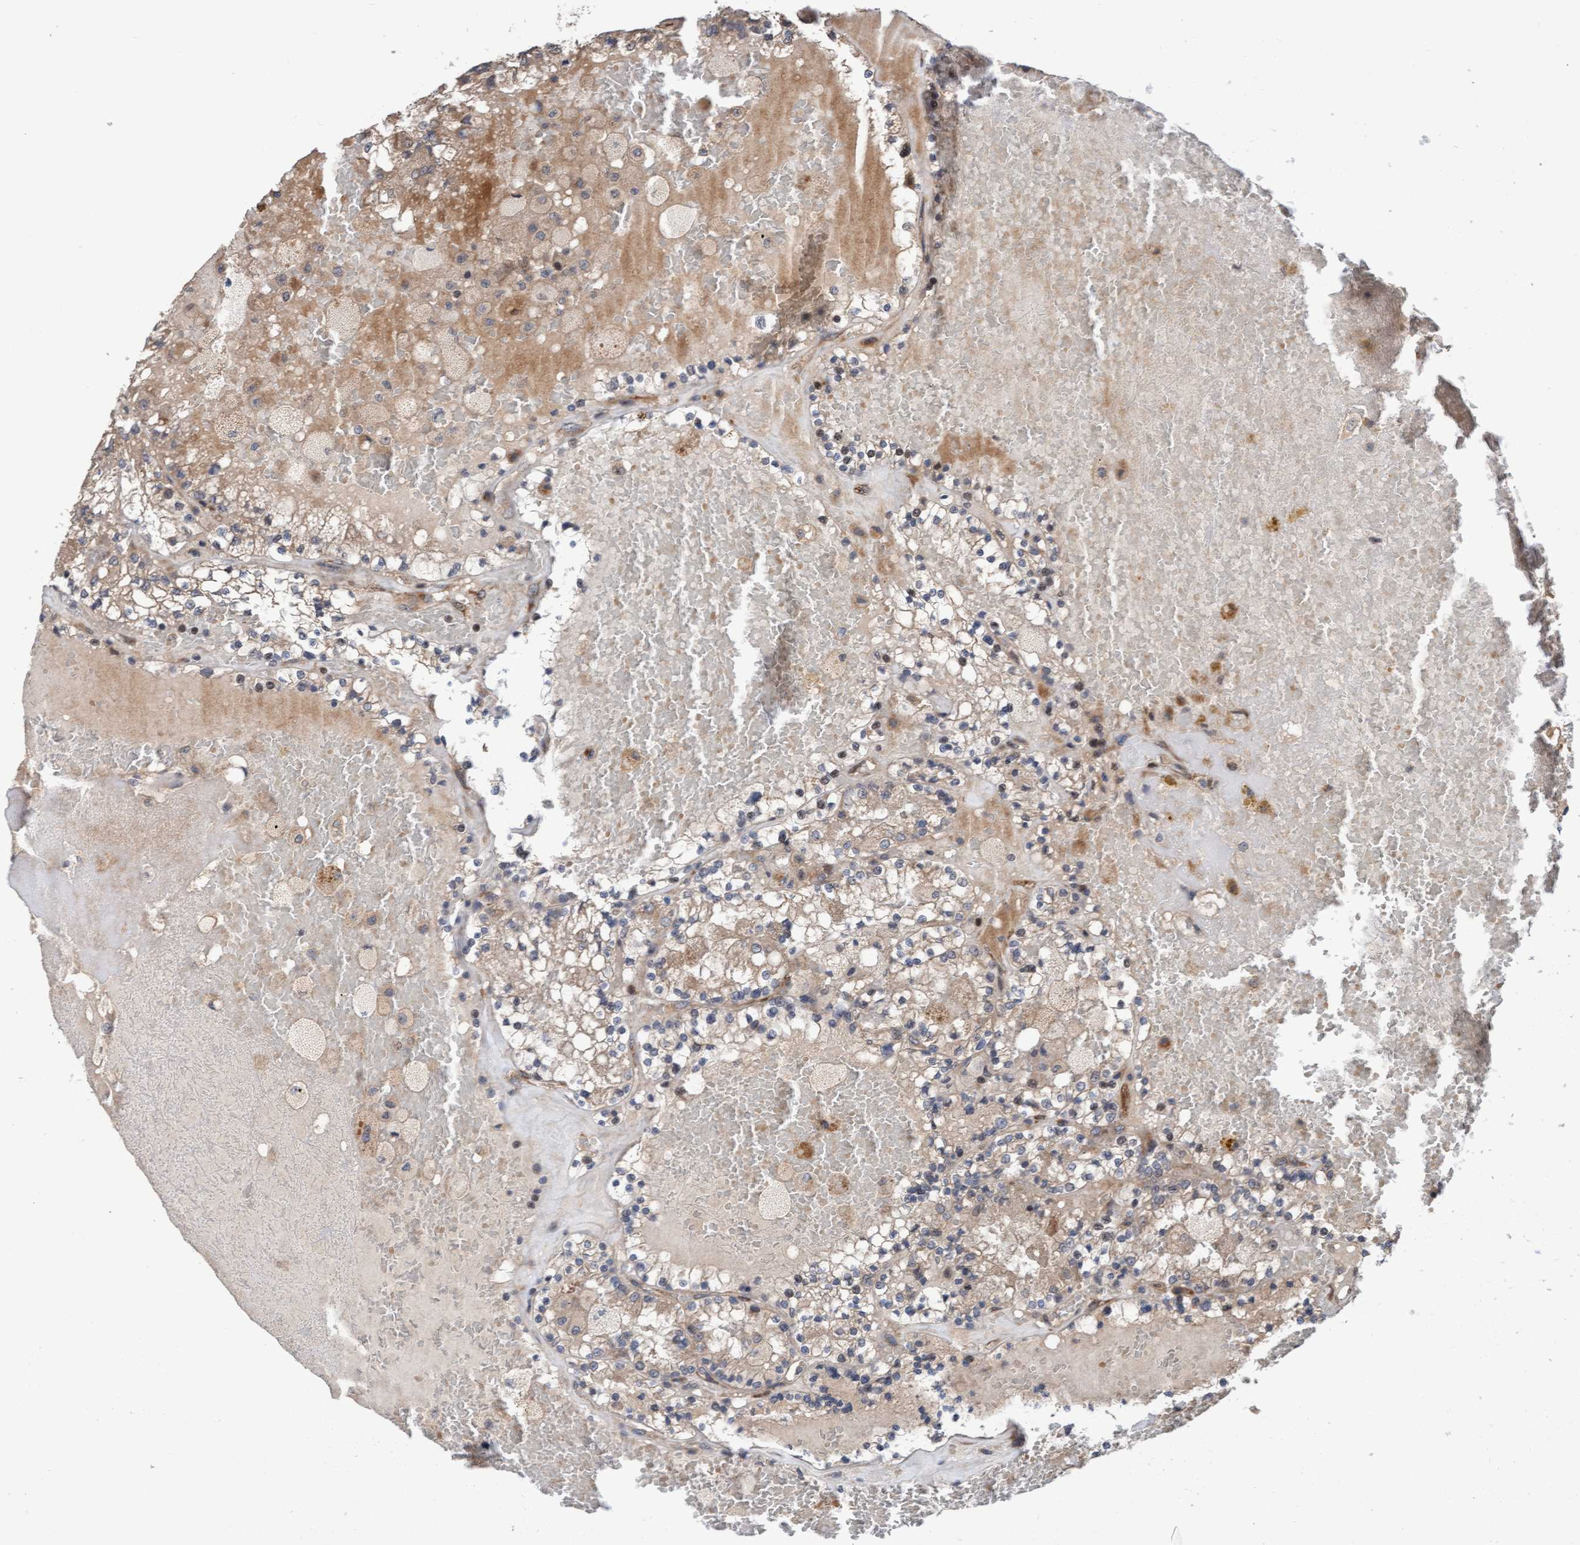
{"staining": {"intensity": "weak", "quantity": ">75%", "location": "cytoplasmic/membranous"}, "tissue": "renal cancer", "cell_type": "Tumor cells", "image_type": "cancer", "snomed": [{"axis": "morphology", "description": "Adenocarcinoma, NOS"}, {"axis": "topography", "description": "Kidney"}], "caption": "Immunohistochemistry (DAB (3,3'-diaminobenzidine)) staining of renal cancer (adenocarcinoma) reveals weak cytoplasmic/membranous protein staining in about >75% of tumor cells. The protein of interest is shown in brown color, while the nuclei are stained blue.", "gene": "MLXIP", "patient": {"sex": "female", "age": 56}}